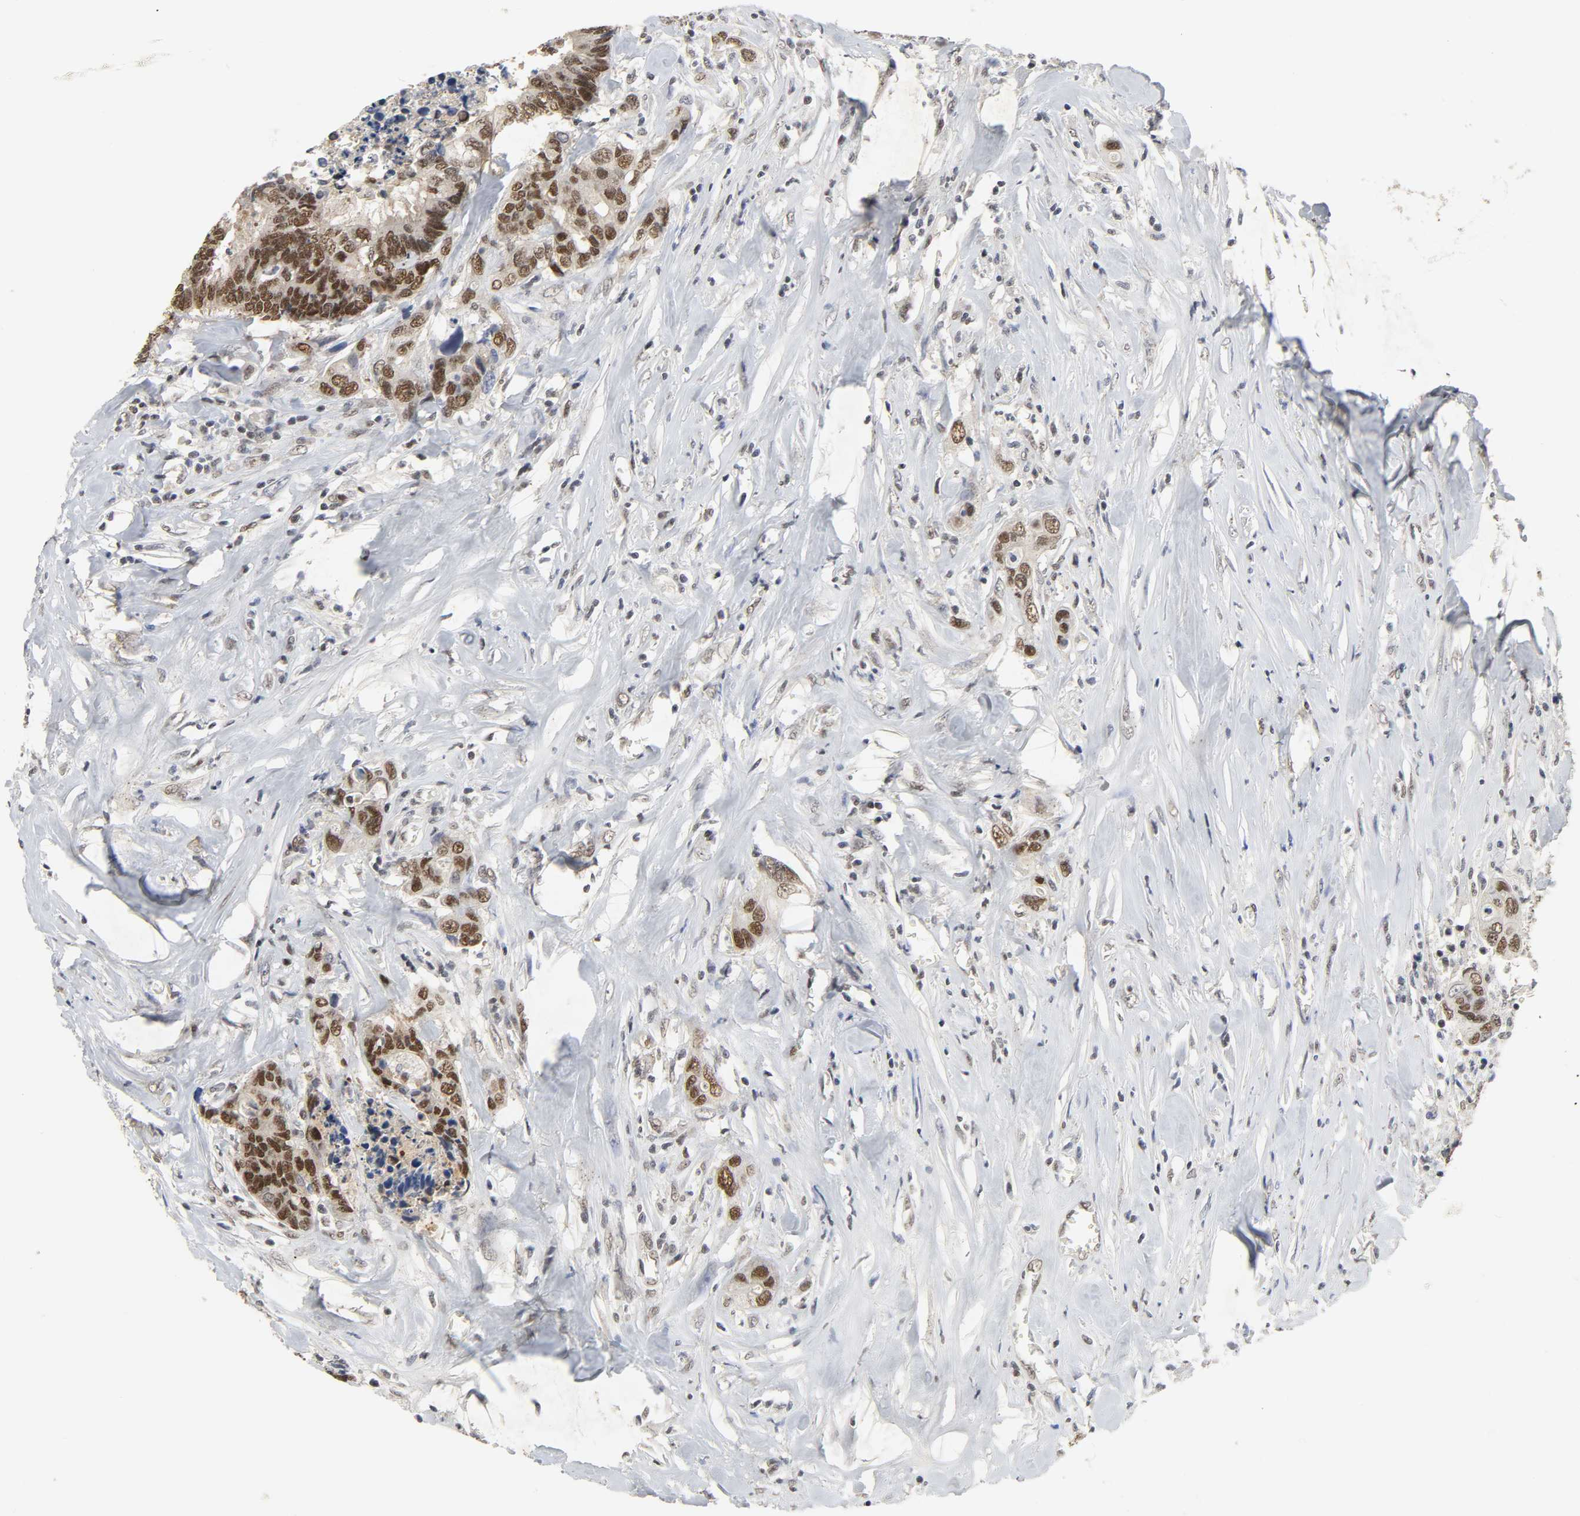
{"staining": {"intensity": "strong", "quantity": ">75%", "location": "nuclear"}, "tissue": "colorectal cancer", "cell_type": "Tumor cells", "image_type": "cancer", "snomed": [{"axis": "morphology", "description": "Adenocarcinoma, NOS"}, {"axis": "topography", "description": "Rectum"}], "caption": "Colorectal cancer (adenocarcinoma) stained for a protein shows strong nuclear positivity in tumor cells. Nuclei are stained in blue.", "gene": "NCOA6", "patient": {"sex": "male", "age": 55}}